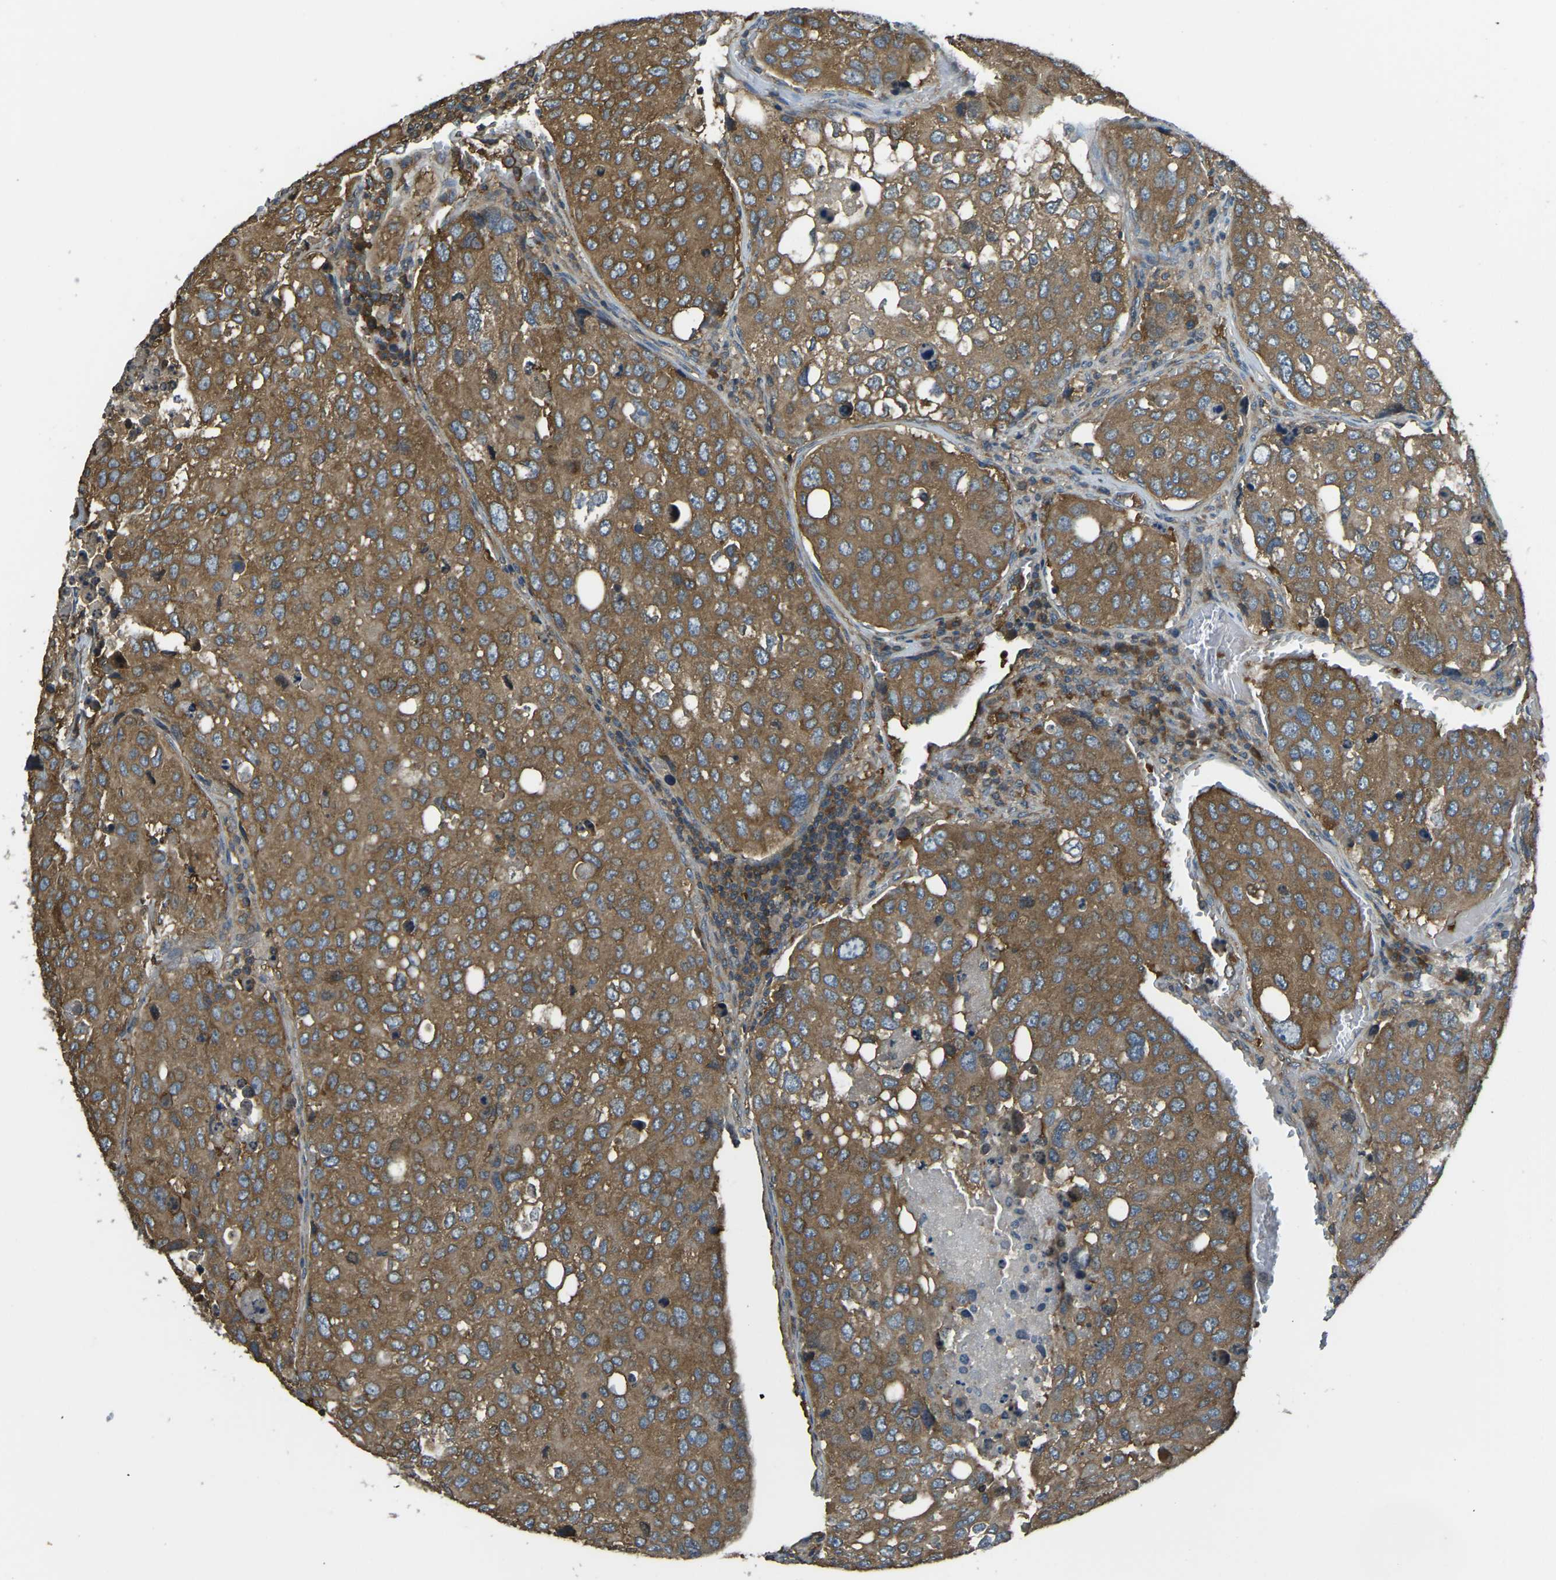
{"staining": {"intensity": "moderate", "quantity": ">75%", "location": "cytoplasmic/membranous"}, "tissue": "urothelial cancer", "cell_type": "Tumor cells", "image_type": "cancer", "snomed": [{"axis": "morphology", "description": "Urothelial carcinoma, High grade"}, {"axis": "topography", "description": "Lymph node"}, {"axis": "topography", "description": "Urinary bladder"}], "caption": "Urothelial carcinoma (high-grade) tissue demonstrates moderate cytoplasmic/membranous positivity in about >75% of tumor cells, visualized by immunohistochemistry. (brown staining indicates protein expression, while blue staining denotes nuclei).", "gene": "AIMP1", "patient": {"sex": "male", "age": 51}}